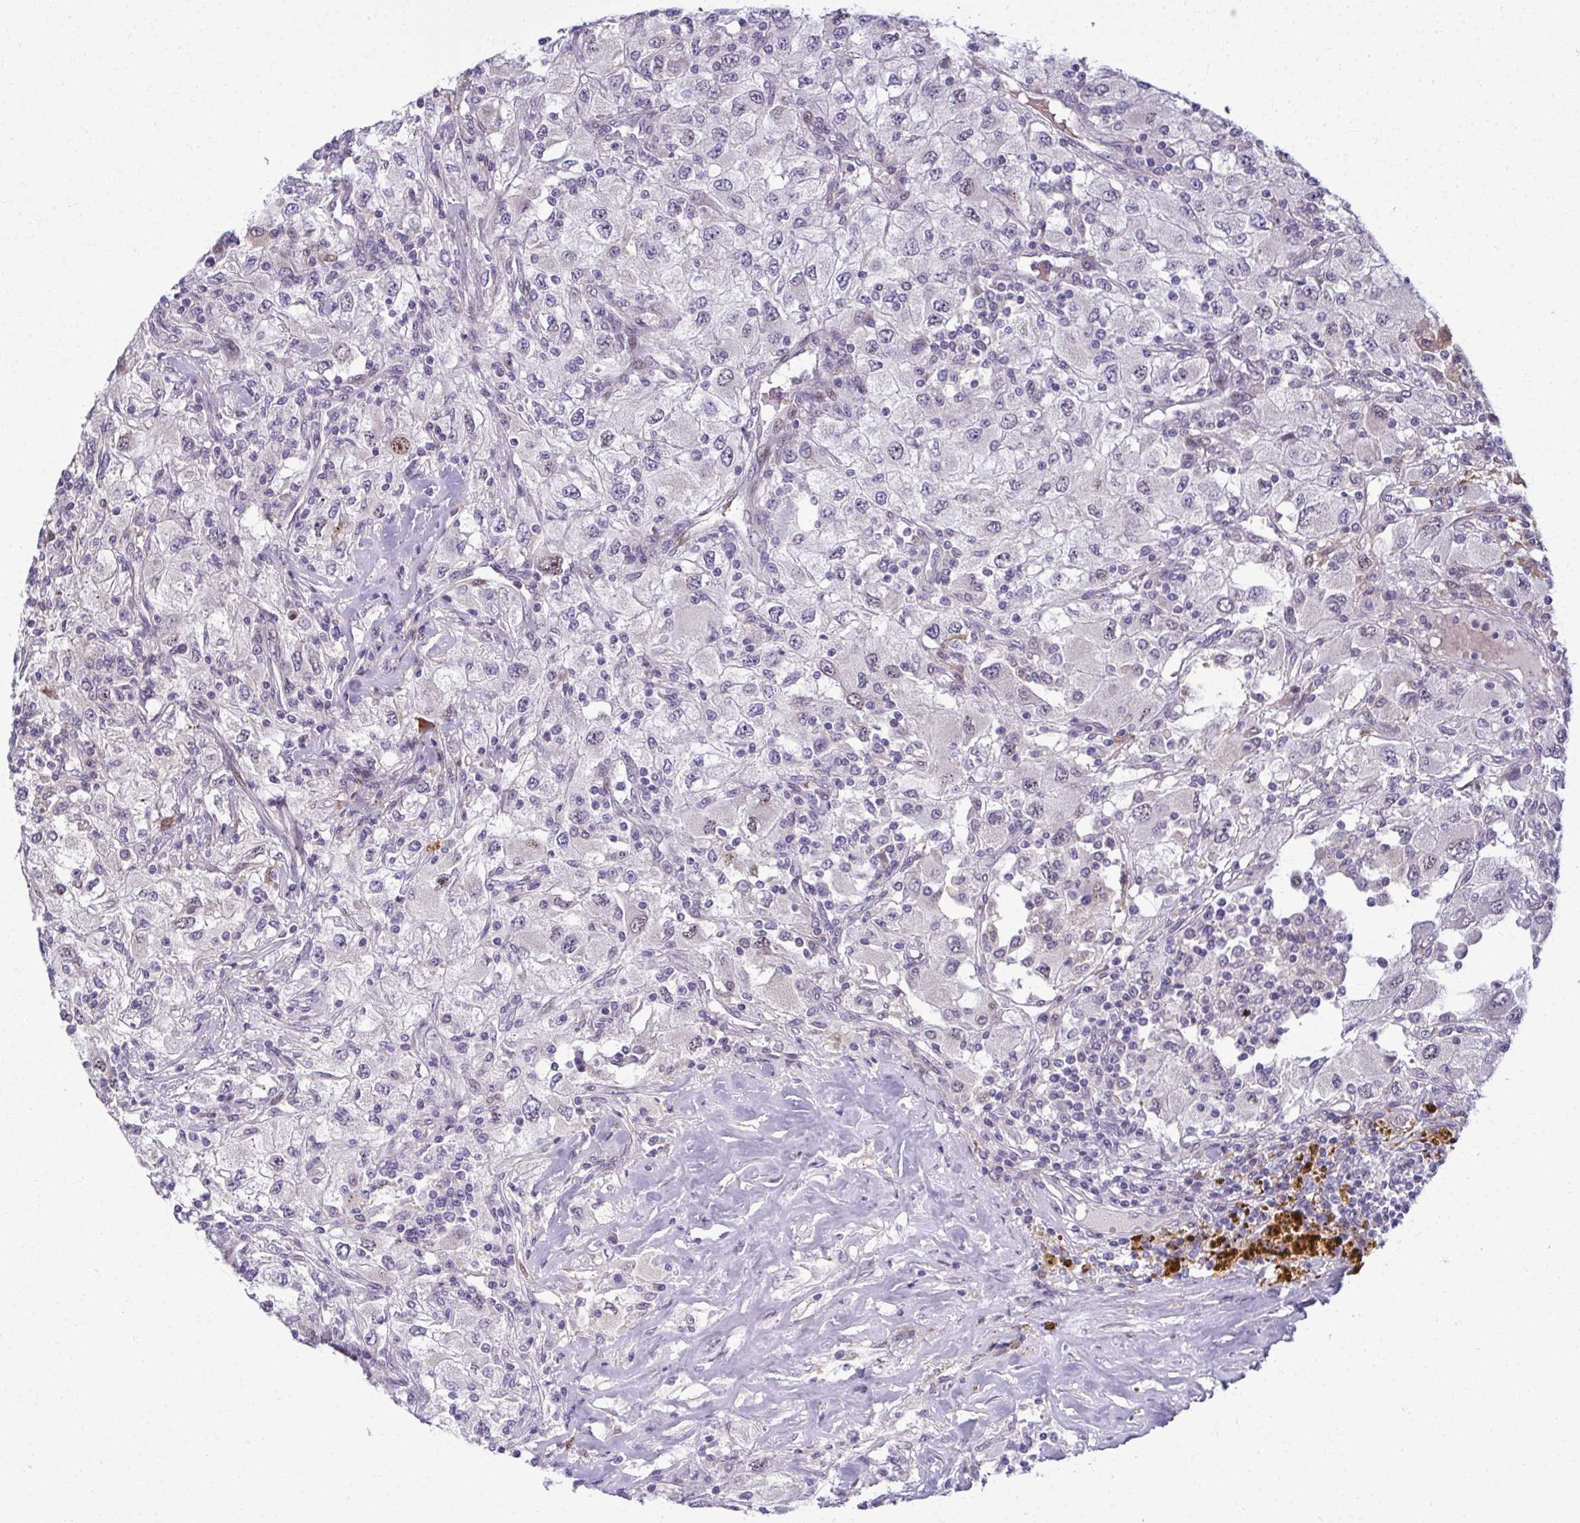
{"staining": {"intensity": "negative", "quantity": "none", "location": "none"}, "tissue": "renal cancer", "cell_type": "Tumor cells", "image_type": "cancer", "snomed": [{"axis": "morphology", "description": "Adenocarcinoma, NOS"}, {"axis": "topography", "description": "Kidney"}], "caption": "IHC photomicrograph of neoplastic tissue: renal adenocarcinoma stained with DAB shows no significant protein positivity in tumor cells.", "gene": "ODF1", "patient": {"sex": "female", "age": 67}}